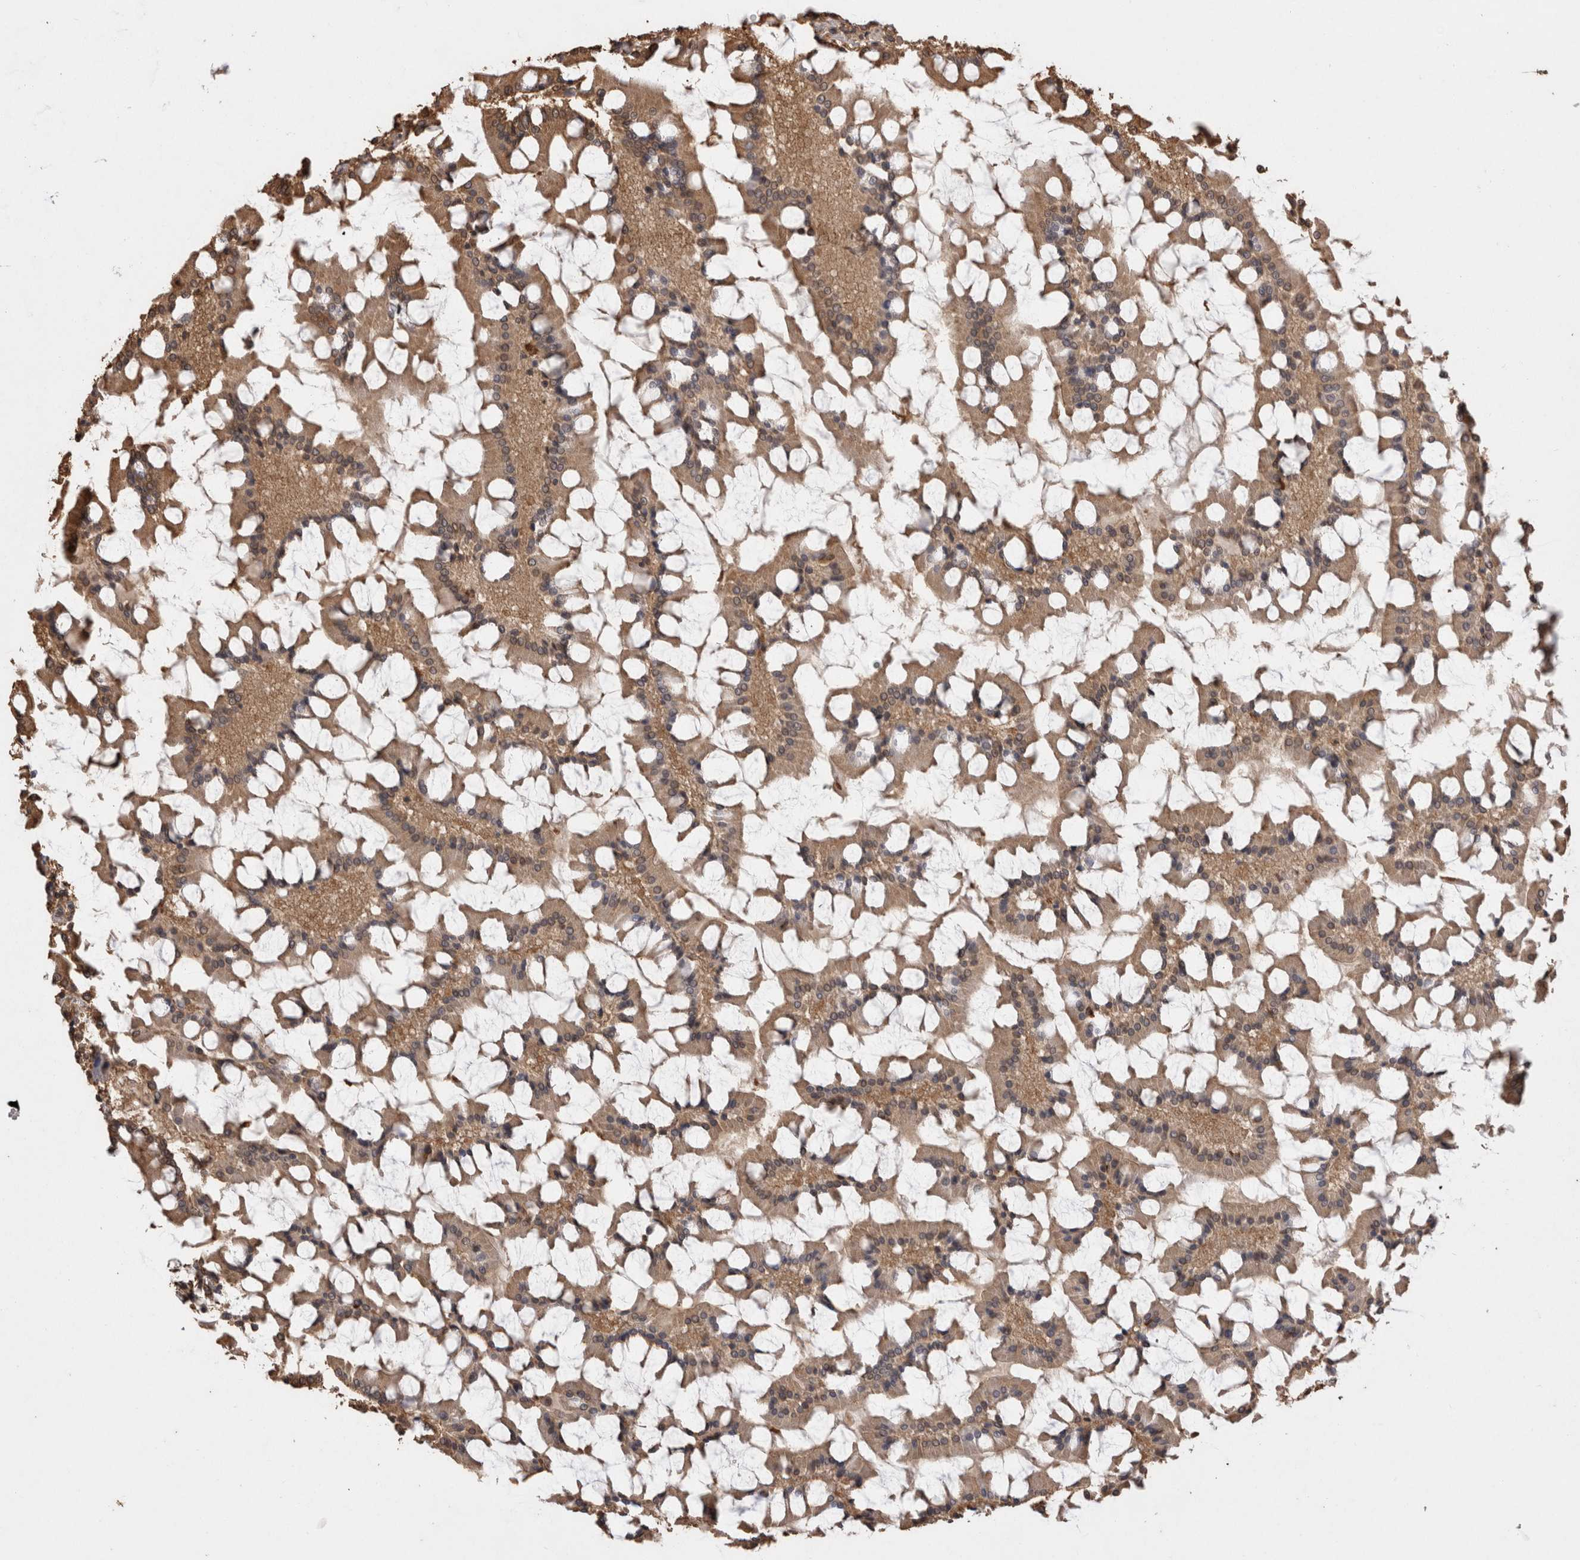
{"staining": {"intensity": "moderate", "quantity": ">75%", "location": "cytoplasmic/membranous"}, "tissue": "small intestine", "cell_type": "Glandular cells", "image_type": "normal", "snomed": [{"axis": "morphology", "description": "Normal tissue, NOS"}, {"axis": "topography", "description": "Small intestine"}], "caption": "High-magnification brightfield microscopy of benign small intestine stained with DAB (3,3'-diaminobenzidine) (brown) and counterstained with hematoxylin (blue). glandular cells exhibit moderate cytoplasmic/membranous staining is seen in approximately>75% of cells. Nuclei are stained in blue.", "gene": "SOCS5", "patient": {"sex": "male", "age": 41}}